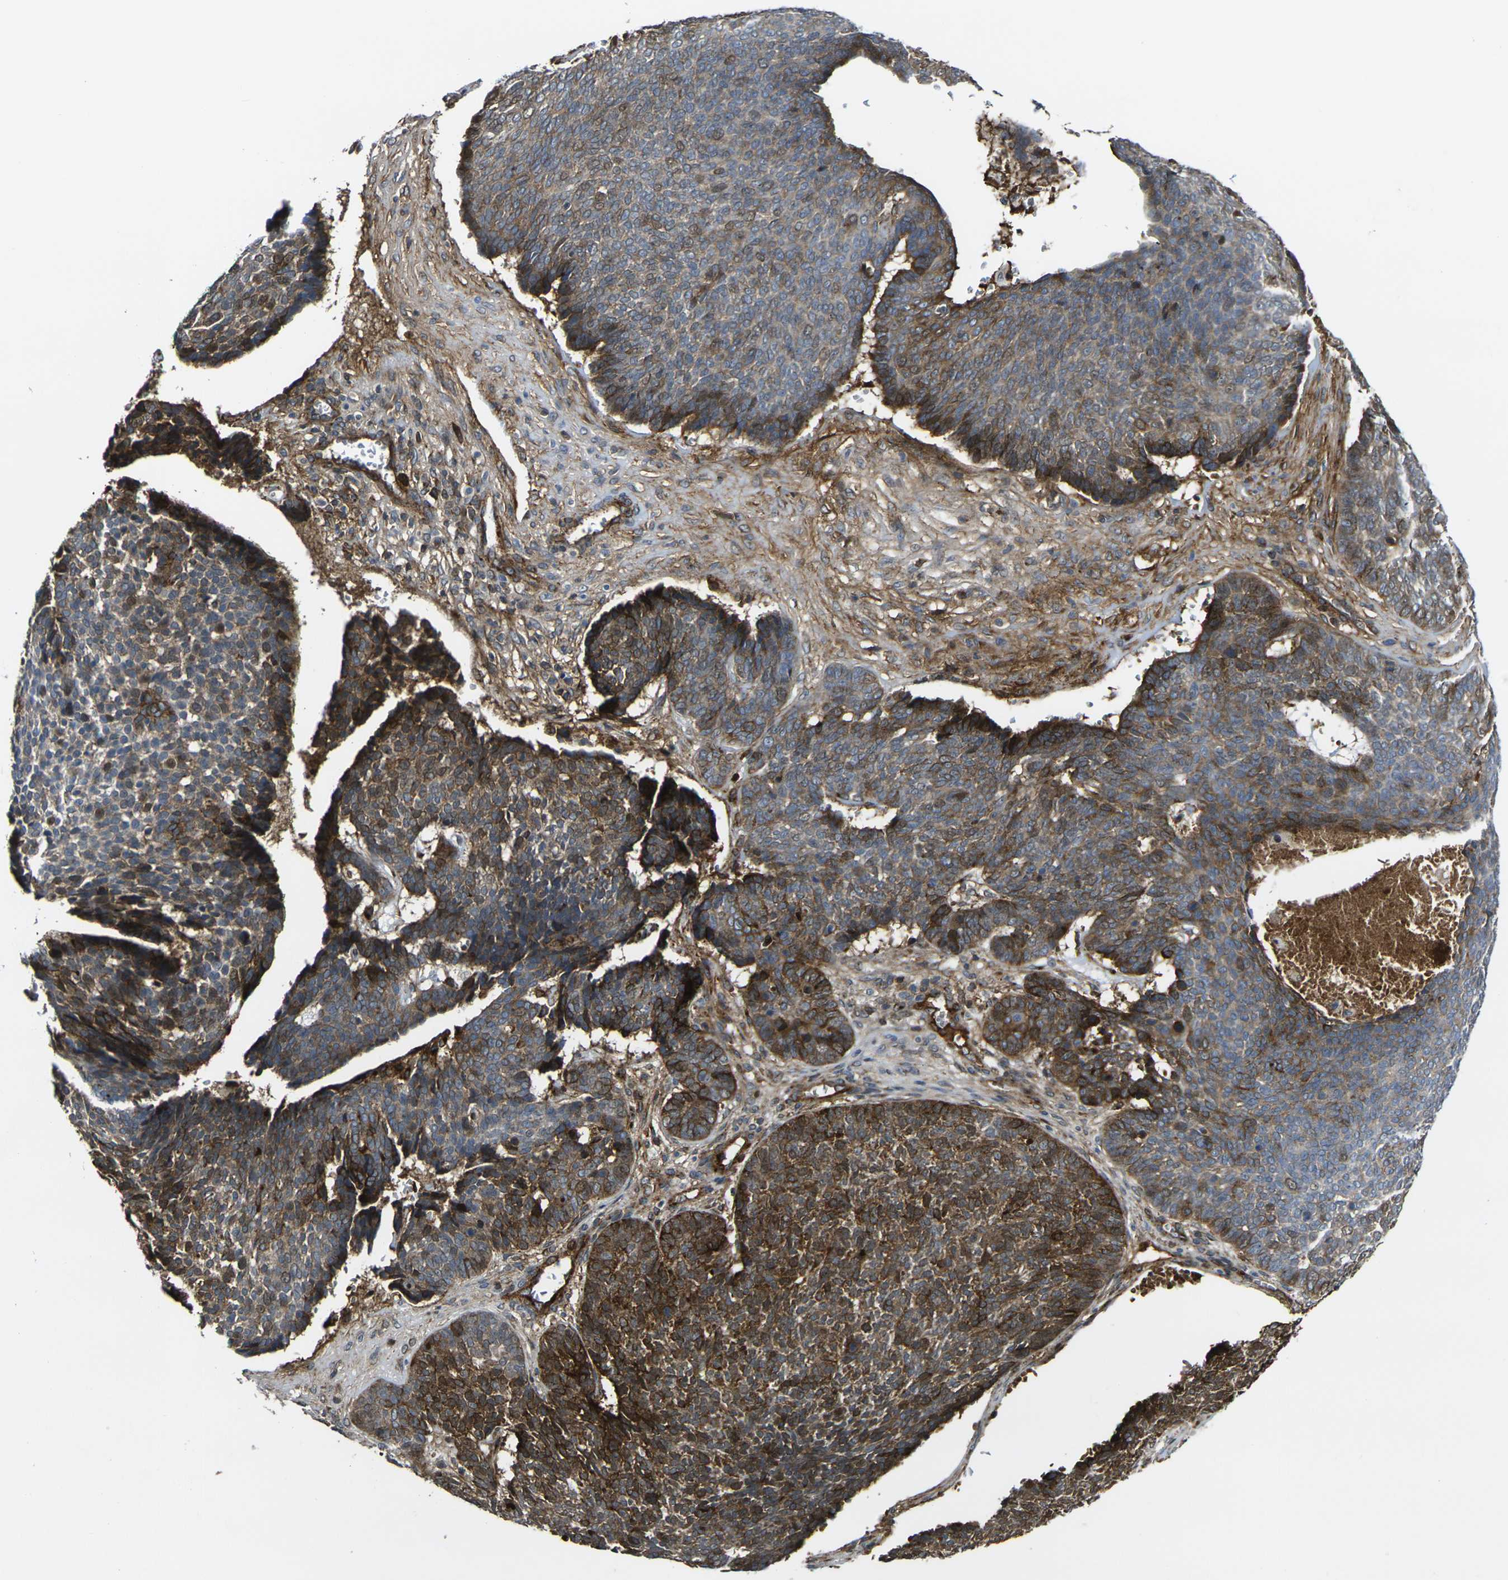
{"staining": {"intensity": "moderate", "quantity": ">75%", "location": "cytoplasmic/membranous,nuclear"}, "tissue": "skin cancer", "cell_type": "Tumor cells", "image_type": "cancer", "snomed": [{"axis": "morphology", "description": "Basal cell carcinoma"}, {"axis": "topography", "description": "Skin"}], "caption": "Basal cell carcinoma (skin) stained with a protein marker exhibits moderate staining in tumor cells.", "gene": "ECE1", "patient": {"sex": "male", "age": 84}}